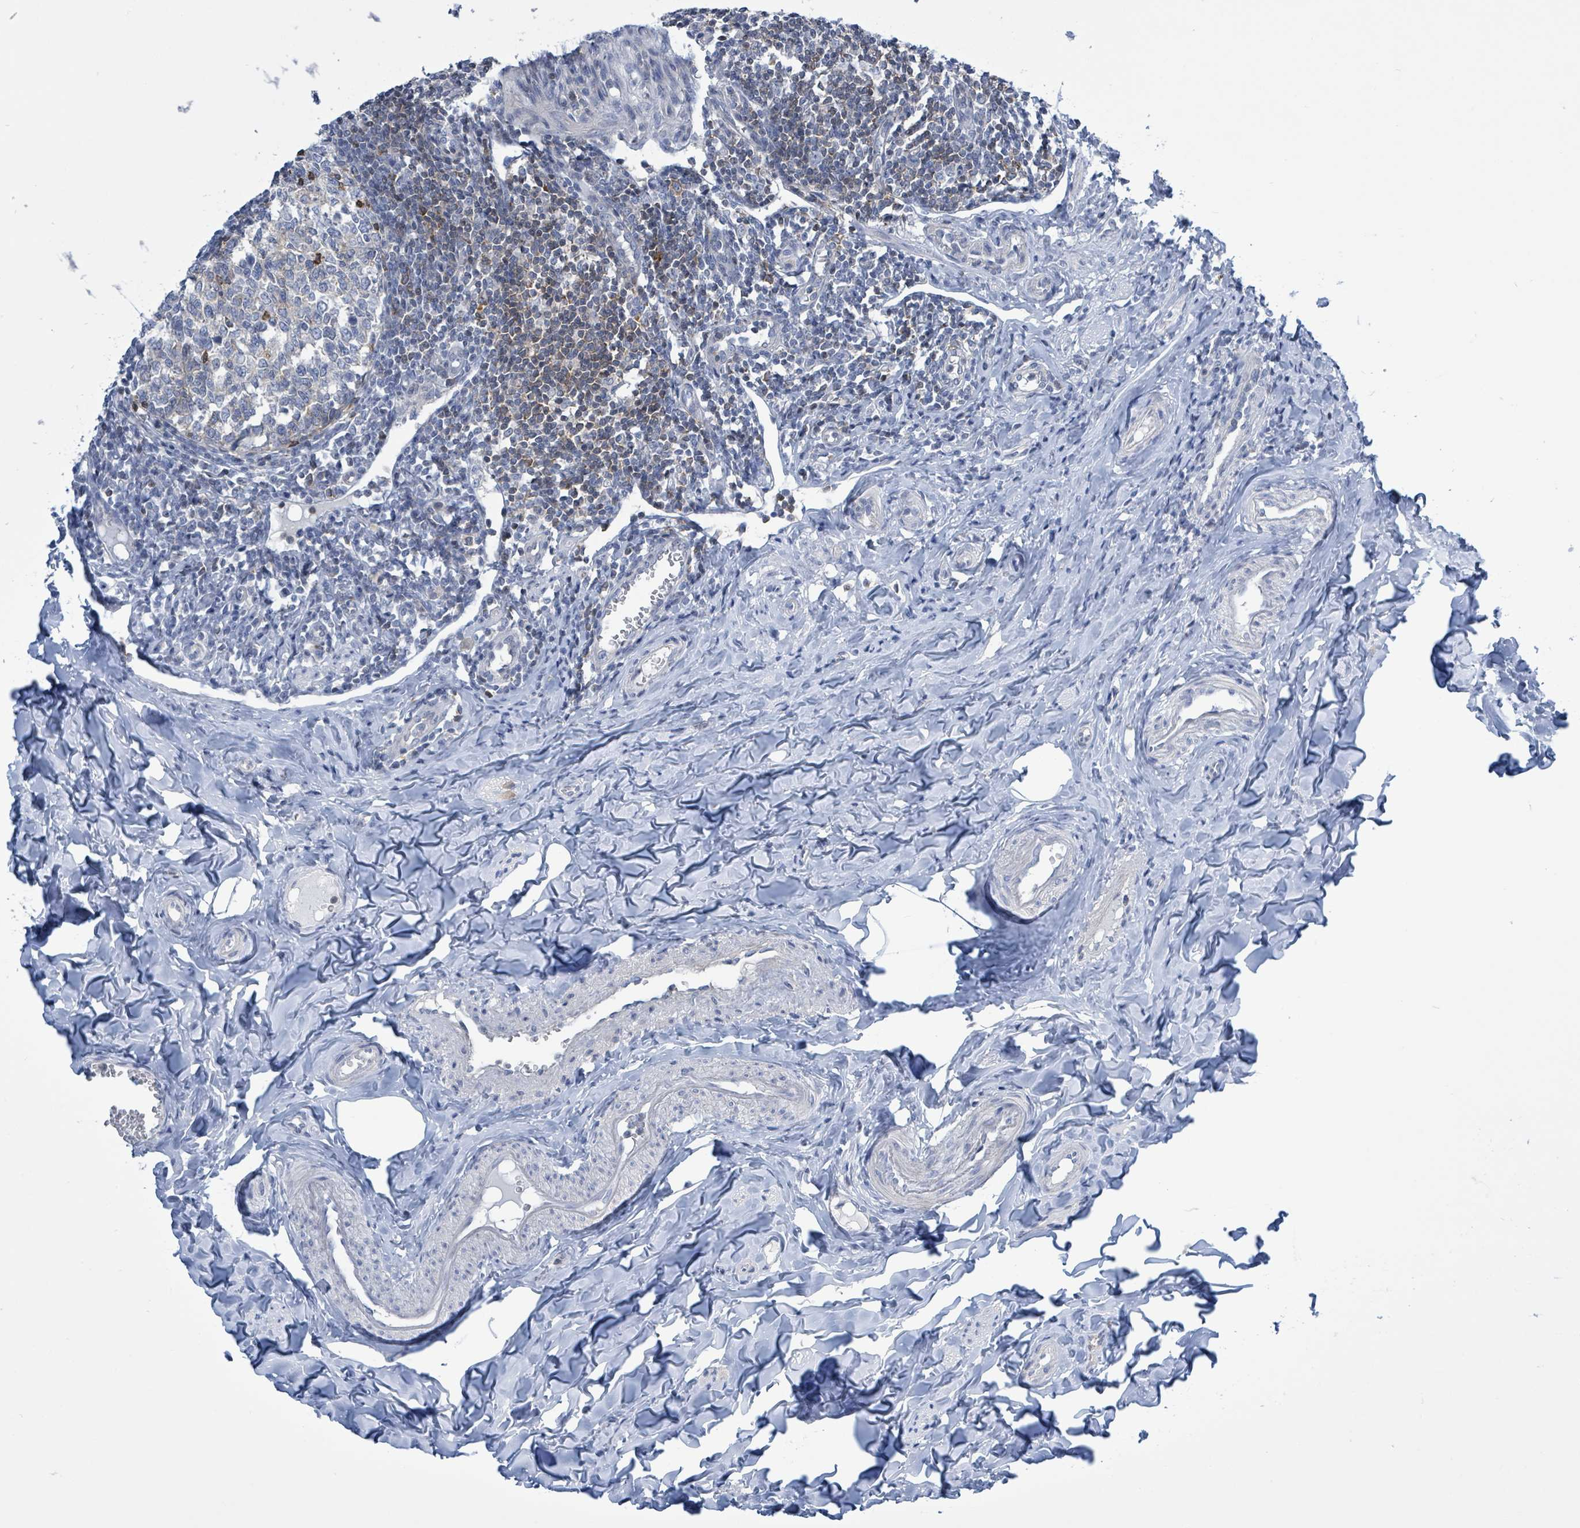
{"staining": {"intensity": "negative", "quantity": "none", "location": "none"}, "tissue": "appendix", "cell_type": "Glandular cells", "image_type": "normal", "snomed": [{"axis": "morphology", "description": "Normal tissue, NOS"}, {"axis": "topography", "description": "Appendix"}], "caption": "The histopathology image reveals no staining of glandular cells in unremarkable appendix. Brightfield microscopy of IHC stained with DAB (brown) and hematoxylin (blue), captured at high magnification.", "gene": "DGKZ", "patient": {"sex": "male", "age": 78}}